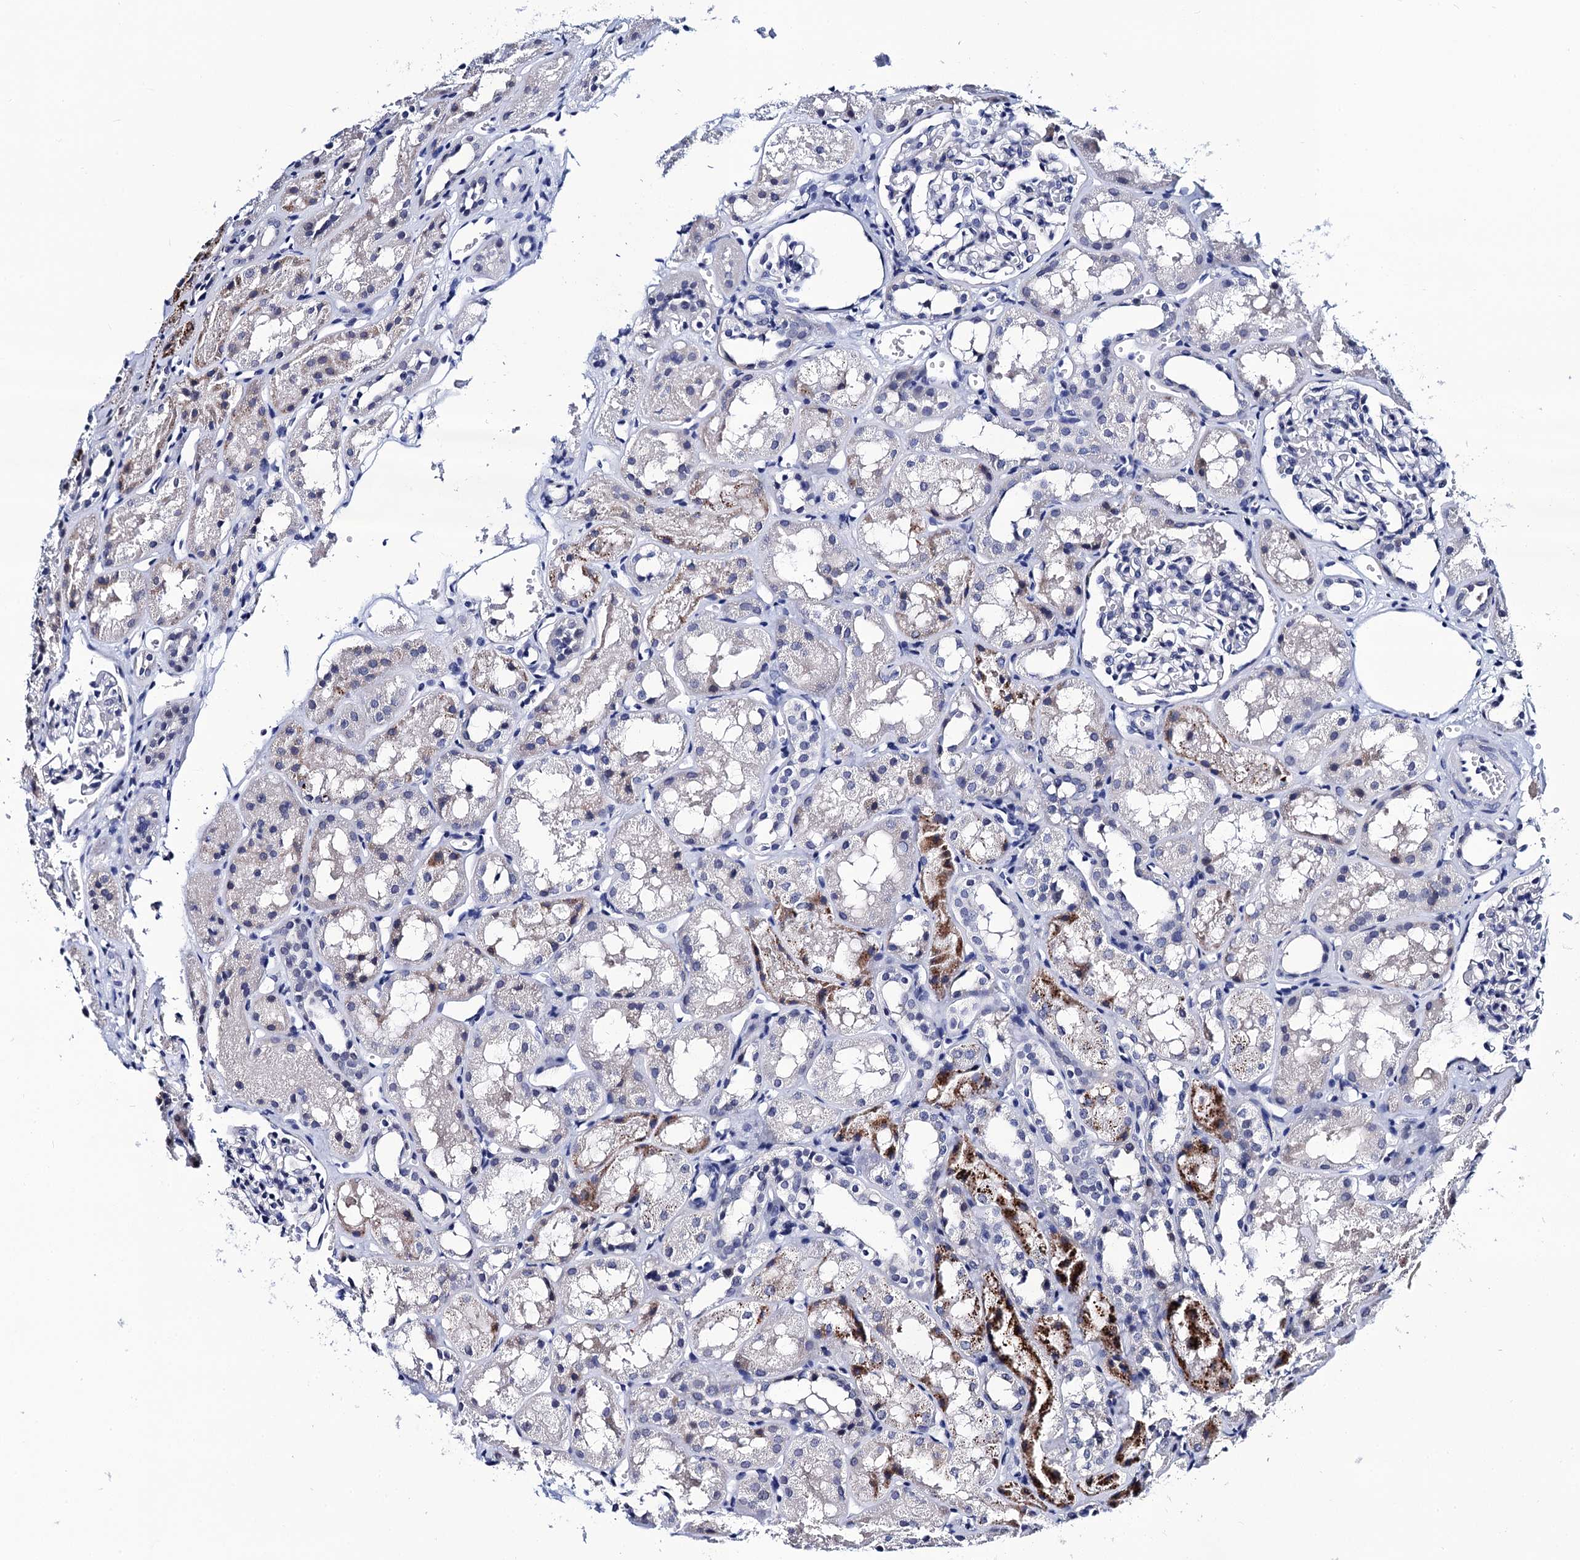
{"staining": {"intensity": "negative", "quantity": "none", "location": "none"}, "tissue": "kidney", "cell_type": "Cells in glomeruli", "image_type": "normal", "snomed": [{"axis": "morphology", "description": "Normal tissue, NOS"}, {"axis": "topography", "description": "Kidney"}], "caption": "Histopathology image shows no significant protein expression in cells in glomeruli of benign kidney. The staining is performed using DAB brown chromogen with nuclei counter-stained in using hematoxylin.", "gene": "SLC7A10", "patient": {"sex": "male", "age": 16}}